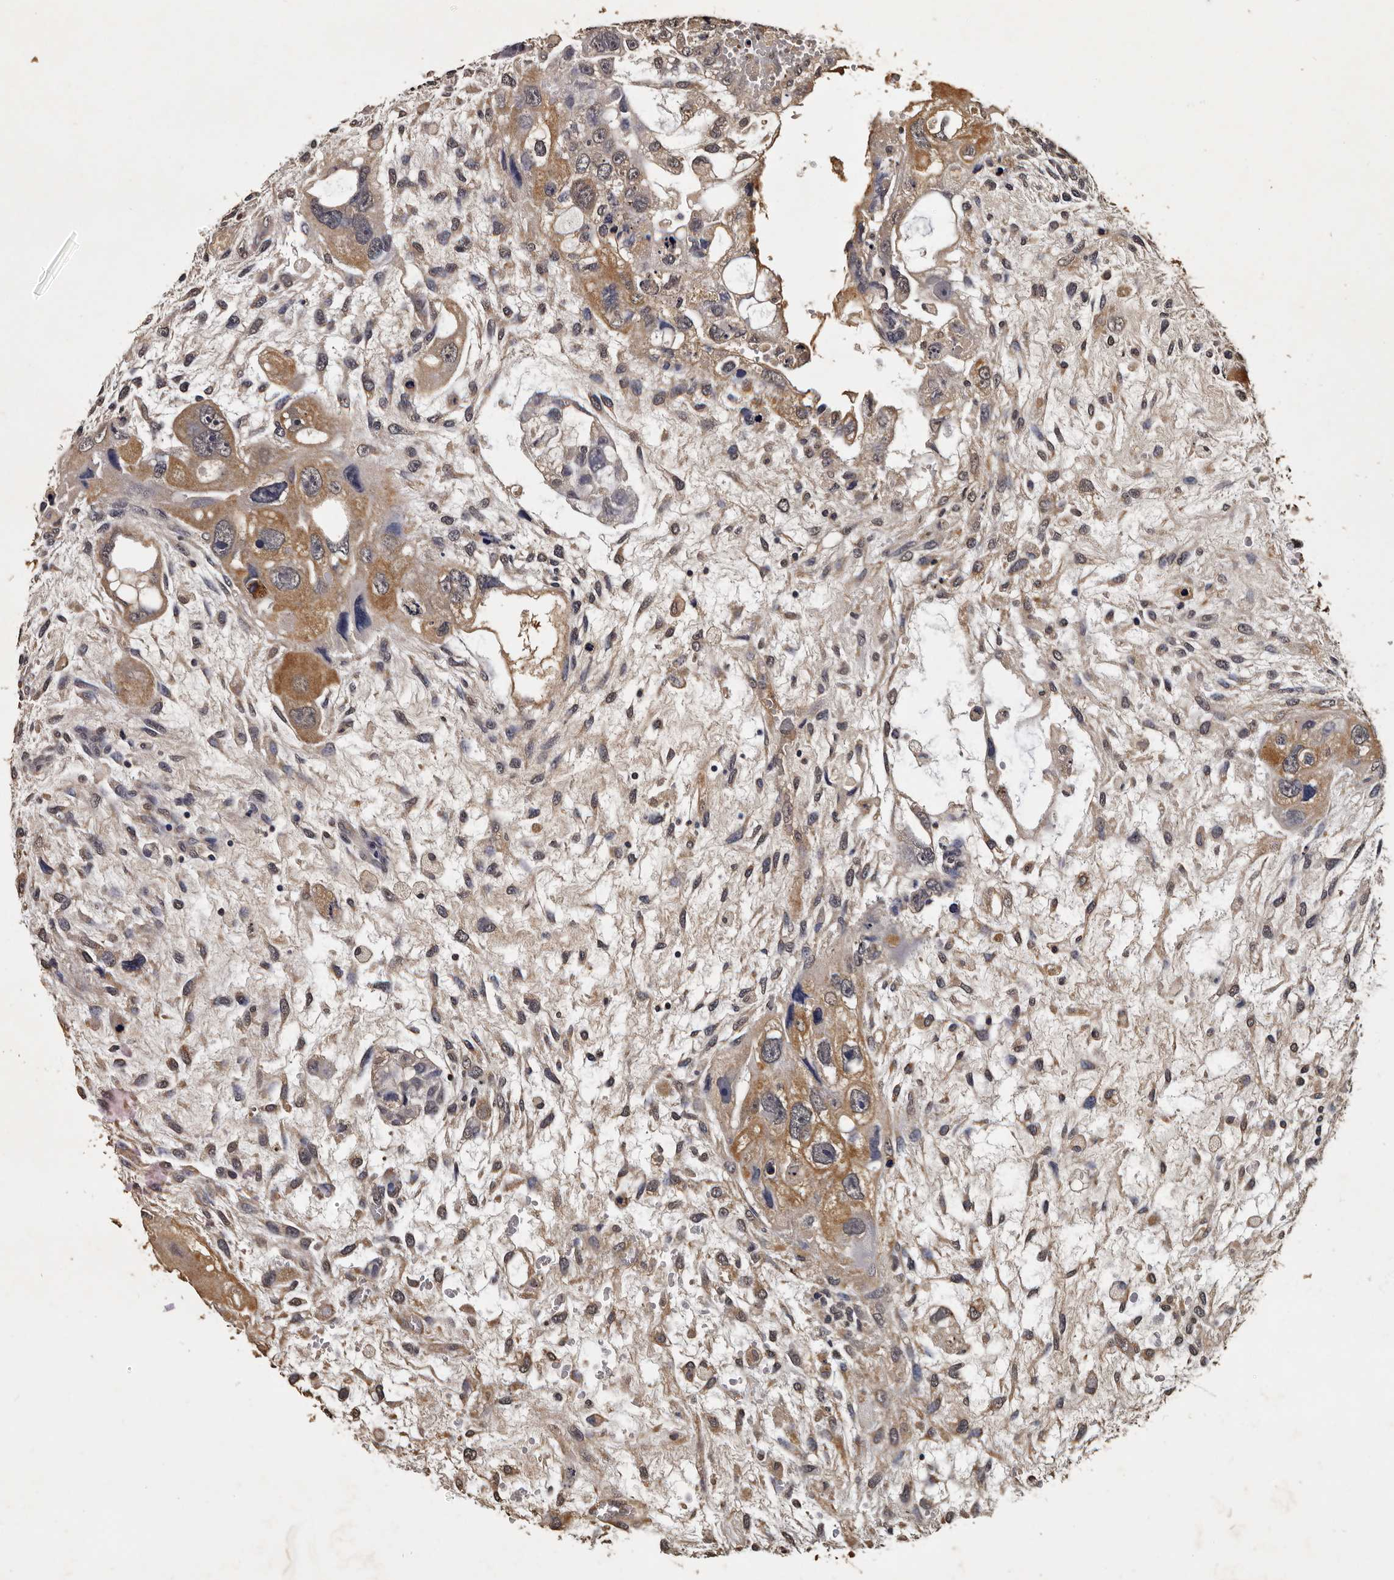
{"staining": {"intensity": "moderate", "quantity": "25%-75%", "location": "cytoplasmic/membranous"}, "tissue": "testis cancer", "cell_type": "Tumor cells", "image_type": "cancer", "snomed": [{"axis": "morphology", "description": "Carcinoma, Embryonal, NOS"}, {"axis": "topography", "description": "Testis"}], "caption": "Immunohistochemistry staining of testis cancer, which exhibits medium levels of moderate cytoplasmic/membranous expression in about 25%-75% of tumor cells indicating moderate cytoplasmic/membranous protein expression. The staining was performed using DAB (brown) for protein detection and nuclei were counterstained in hematoxylin (blue).", "gene": "PARS2", "patient": {"sex": "male", "age": 36}}